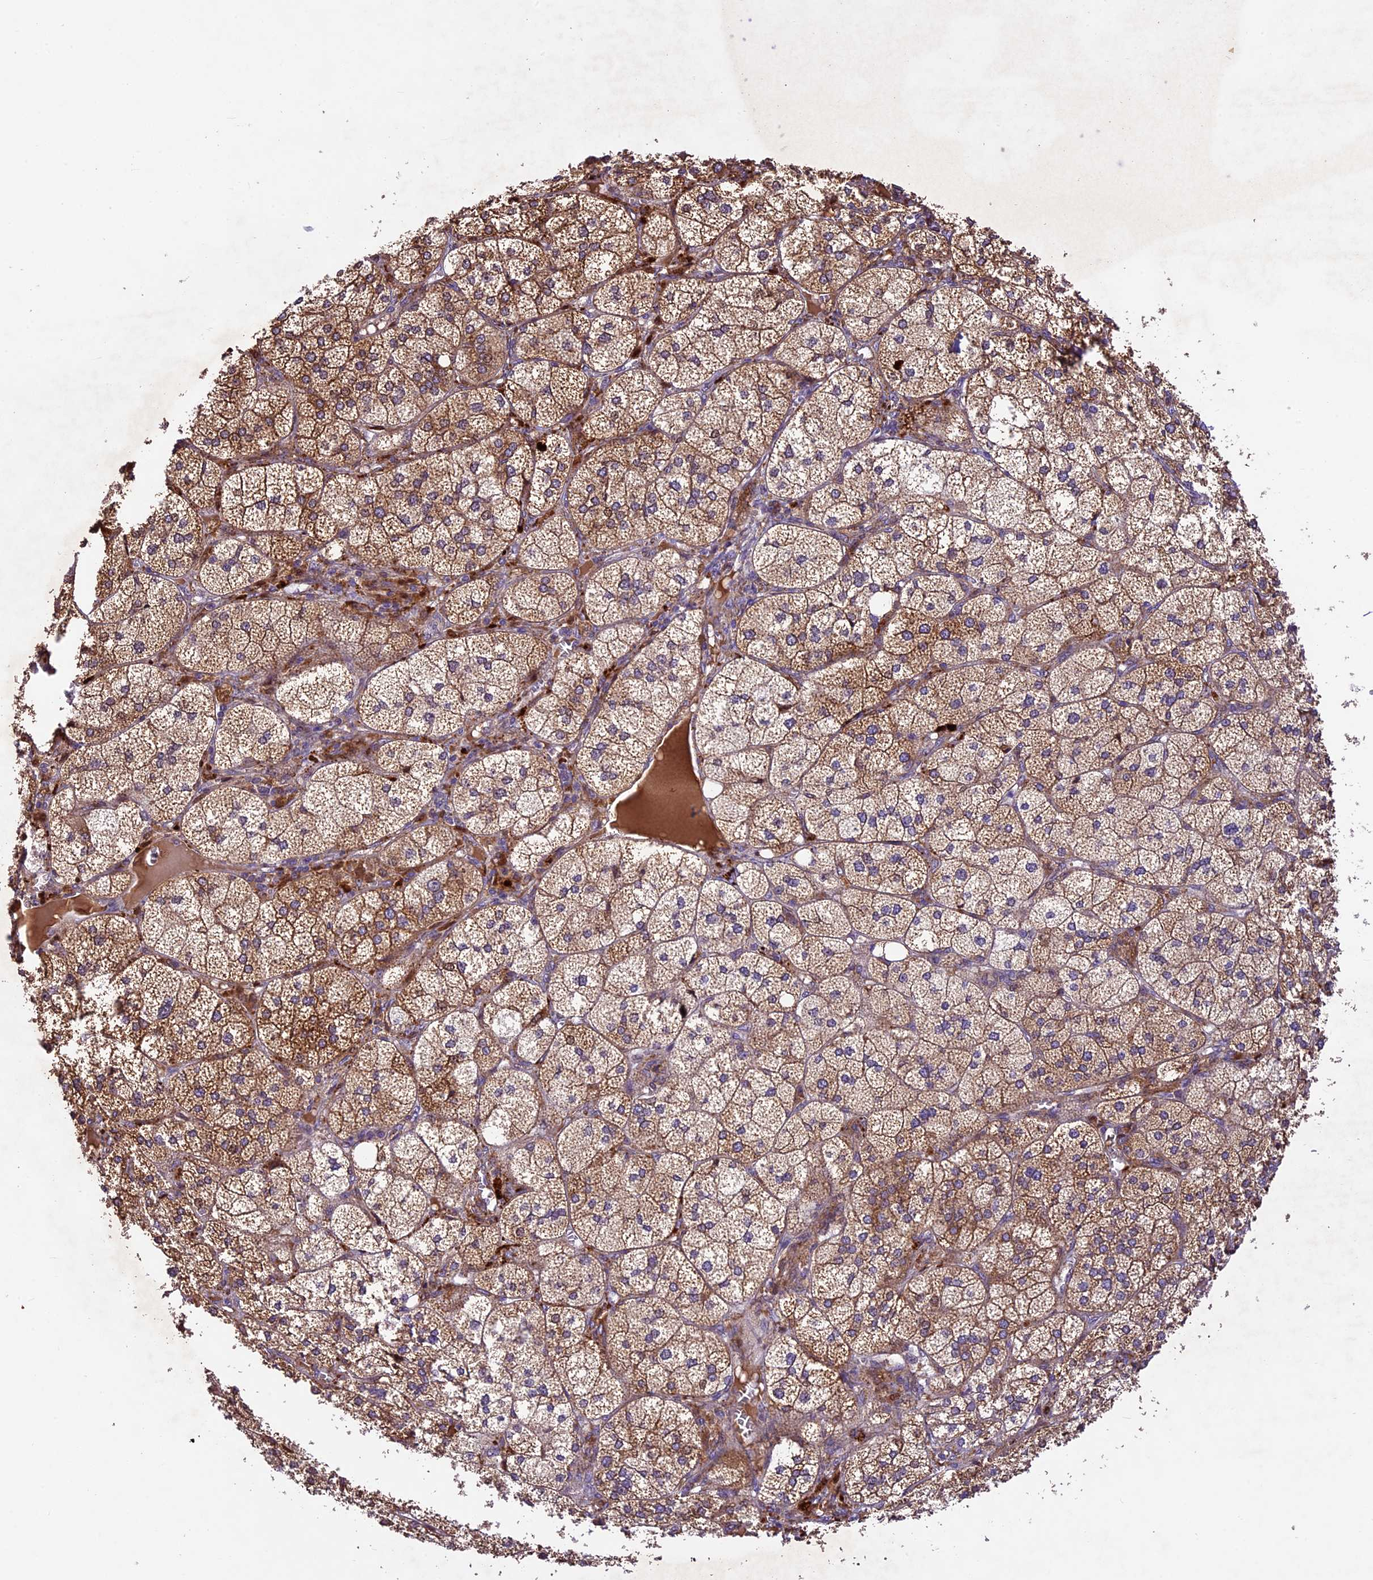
{"staining": {"intensity": "strong", "quantity": ">75%", "location": "cytoplasmic/membranous,nuclear"}, "tissue": "adrenal gland", "cell_type": "Glandular cells", "image_type": "normal", "snomed": [{"axis": "morphology", "description": "Normal tissue, NOS"}, {"axis": "topography", "description": "Adrenal gland"}], "caption": "Immunohistochemistry (DAB) staining of unremarkable adrenal gland shows strong cytoplasmic/membranous,nuclear protein positivity in approximately >75% of glandular cells.", "gene": "CCSER1", "patient": {"sex": "female", "age": 61}}